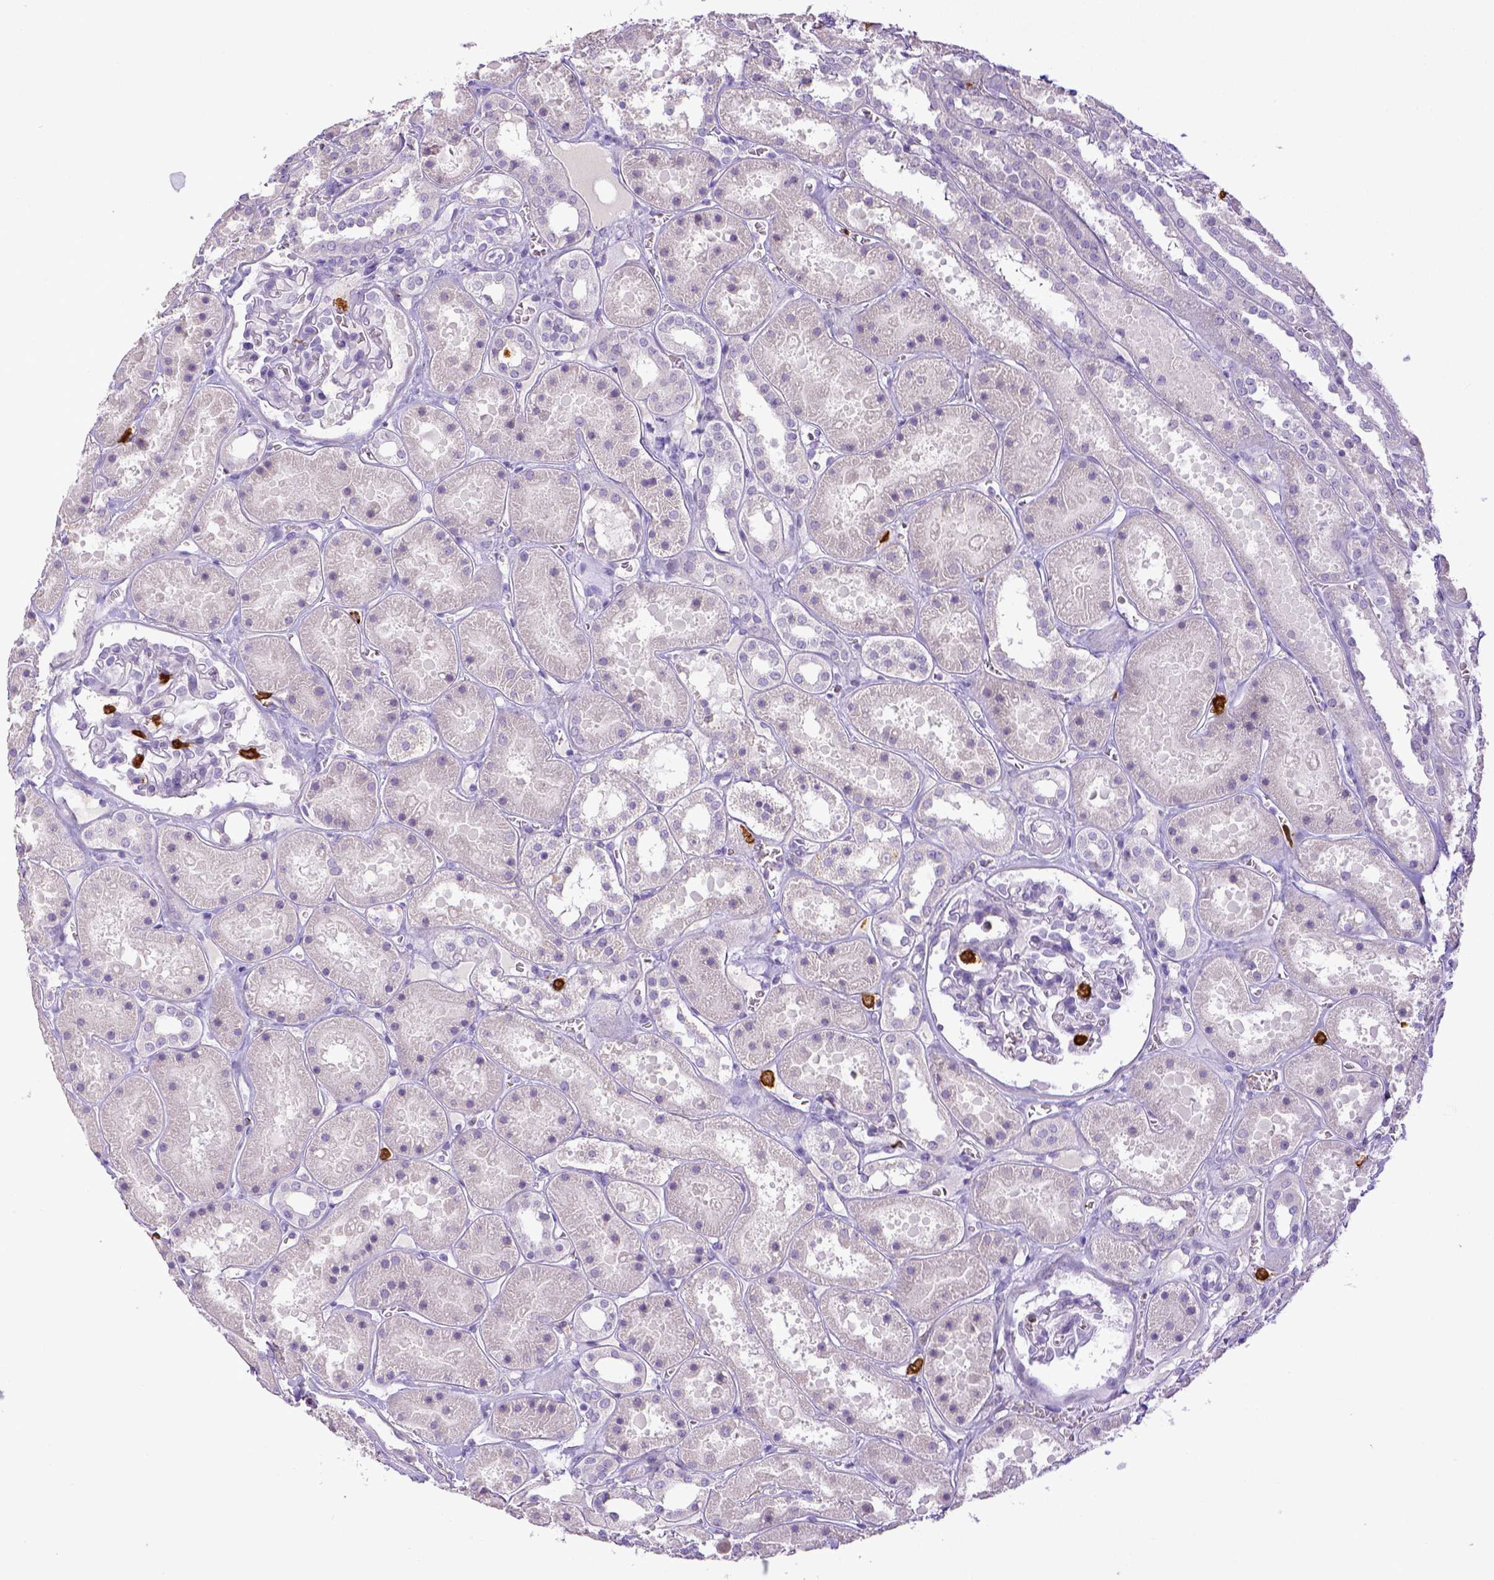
{"staining": {"intensity": "negative", "quantity": "none", "location": "none"}, "tissue": "kidney", "cell_type": "Cells in glomeruli", "image_type": "normal", "snomed": [{"axis": "morphology", "description": "Normal tissue, NOS"}, {"axis": "topography", "description": "Kidney"}], "caption": "DAB (3,3'-diaminobenzidine) immunohistochemical staining of normal kidney demonstrates no significant positivity in cells in glomeruli. The staining is performed using DAB brown chromogen with nuclei counter-stained in using hematoxylin.", "gene": "ITGAM", "patient": {"sex": "female", "age": 41}}